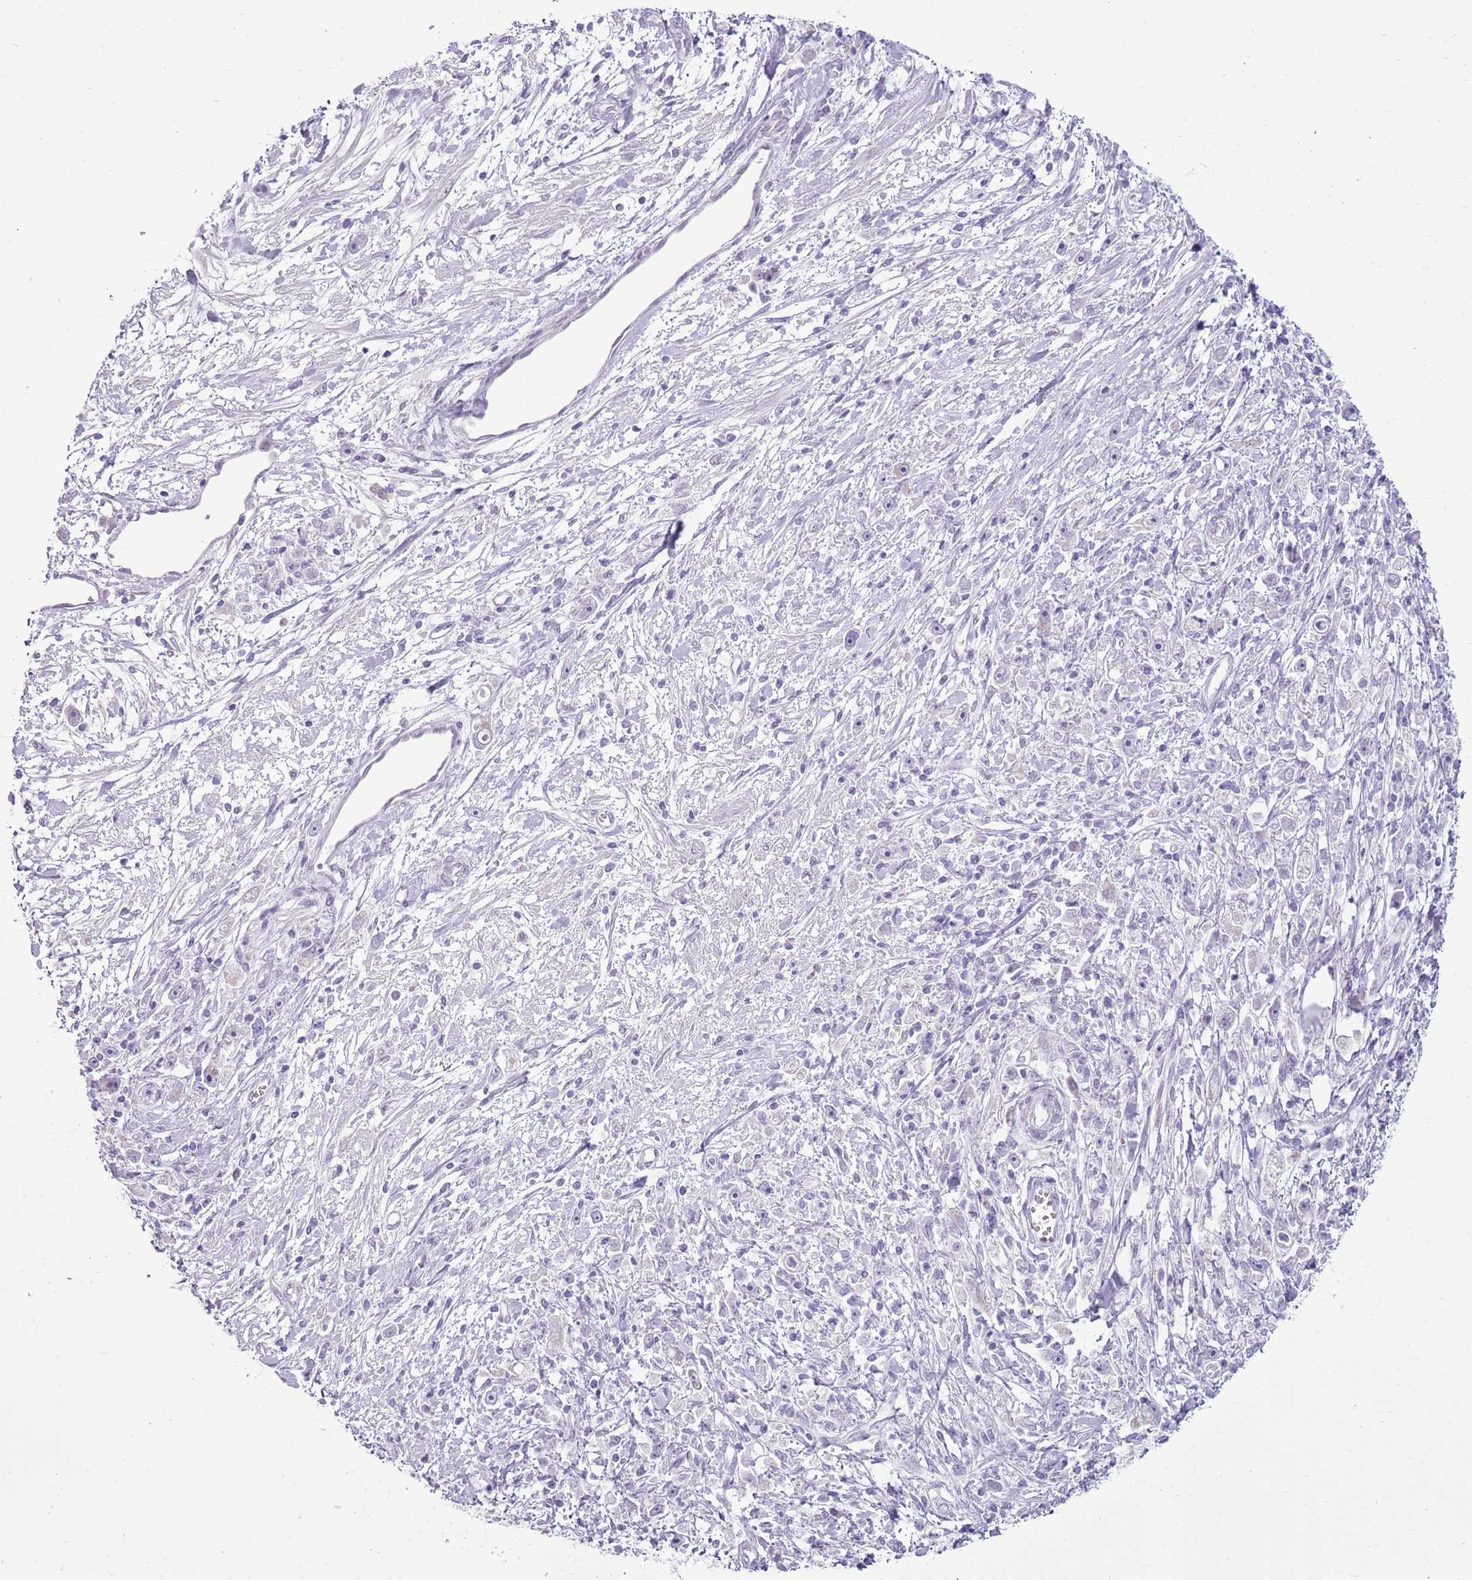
{"staining": {"intensity": "negative", "quantity": "none", "location": "none"}, "tissue": "stomach cancer", "cell_type": "Tumor cells", "image_type": "cancer", "snomed": [{"axis": "morphology", "description": "Adenocarcinoma, NOS"}, {"axis": "topography", "description": "Stomach"}], "caption": "Immunohistochemical staining of stomach cancer displays no significant expression in tumor cells. (Immunohistochemistry, brightfield microscopy, high magnification).", "gene": "RPL3L", "patient": {"sex": "female", "age": 59}}